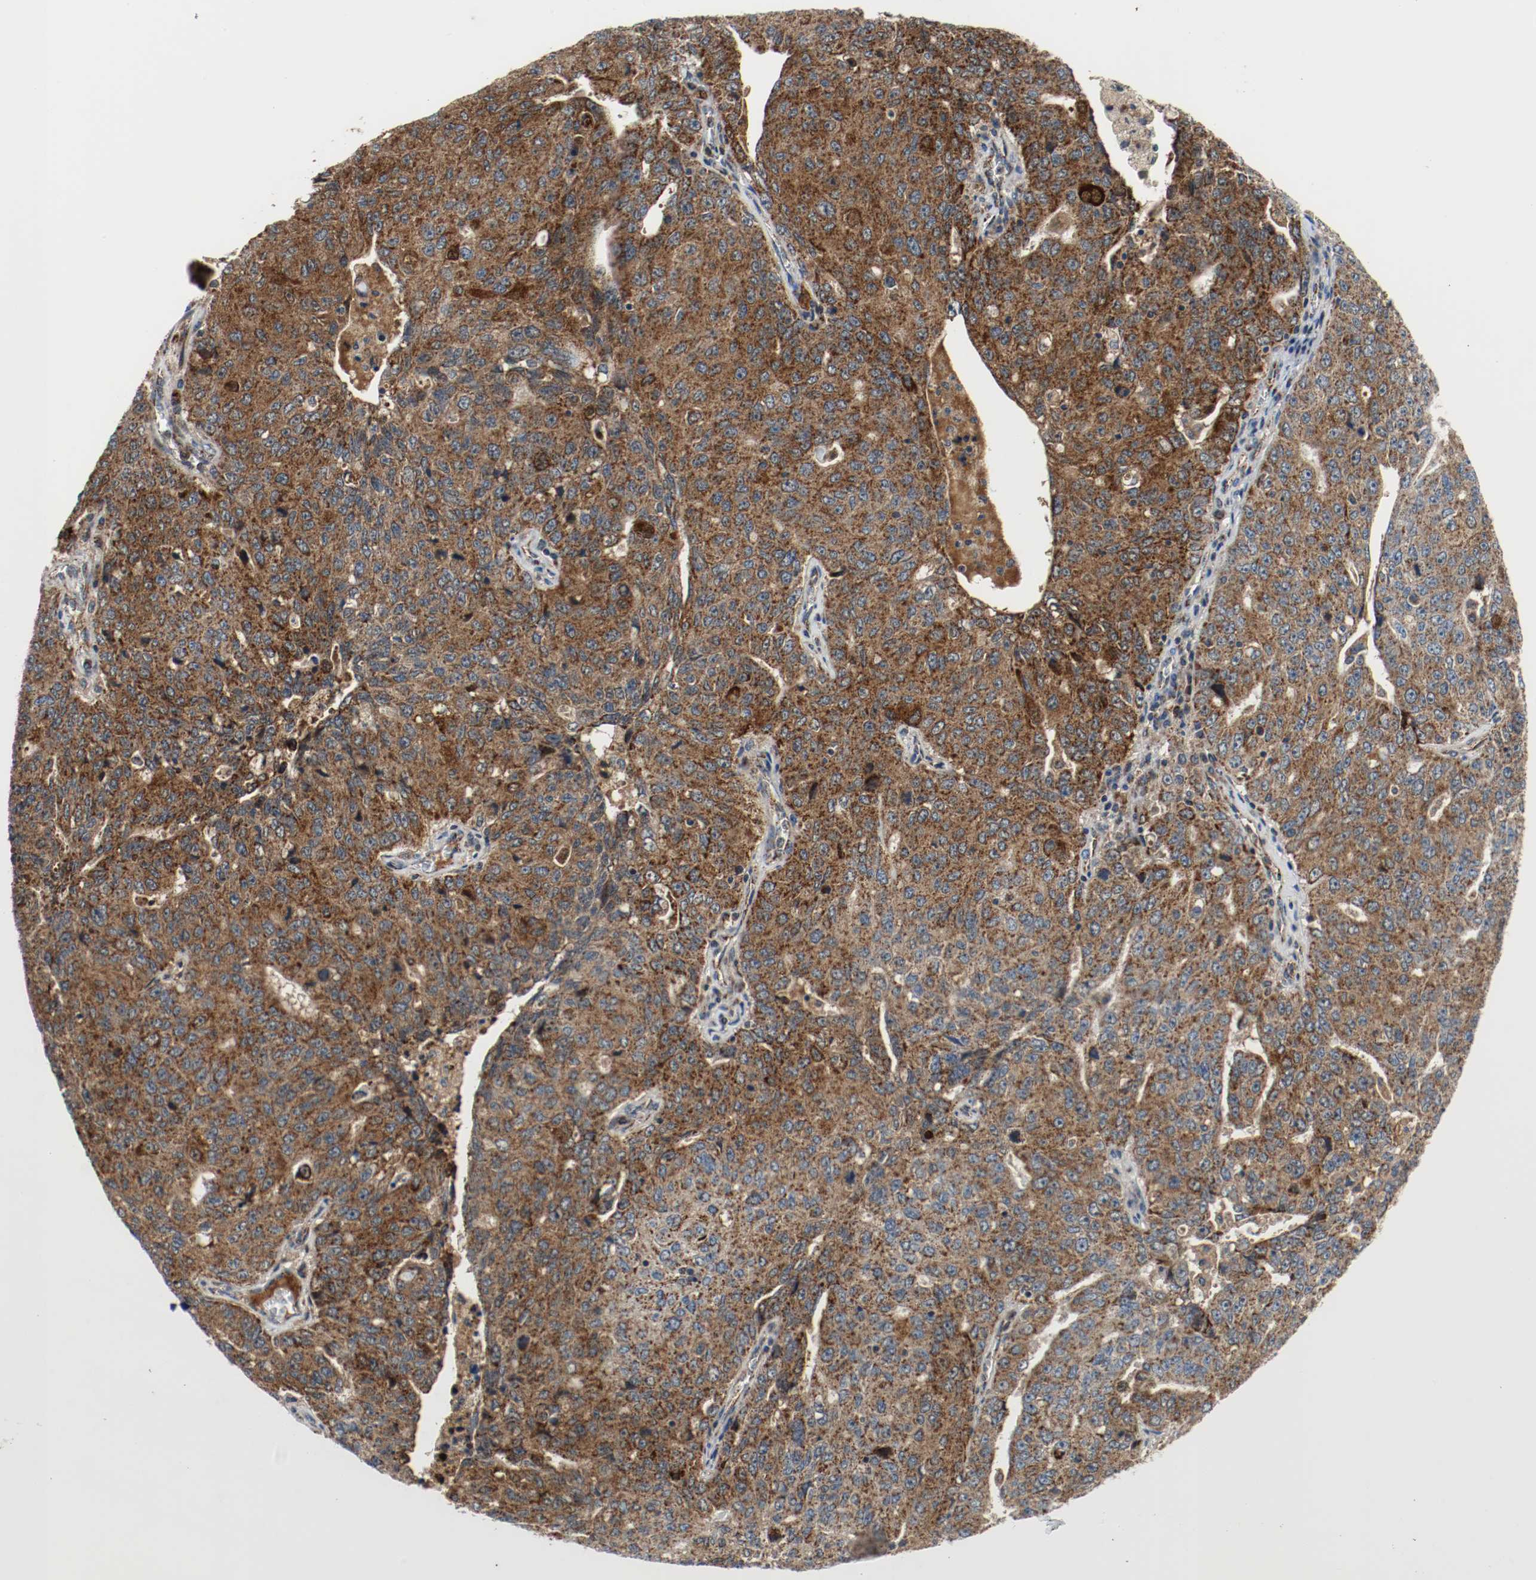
{"staining": {"intensity": "strong", "quantity": ">75%", "location": "cytoplasmic/membranous"}, "tissue": "ovarian cancer", "cell_type": "Tumor cells", "image_type": "cancer", "snomed": [{"axis": "morphology", "description": "Carcinoma, endometroid"}, {"axis": "topography", "description": "Ovary"}], "caption": "This image demonstrates immunohistochemistry staining of ovarian cancer (endometroid carcinoma), with high strong cytoplasmic/membranous expression in approximately >75% of tumor cells.", "gene": "TXNRD1", "patient": {"sex": "female", "age": 62}}